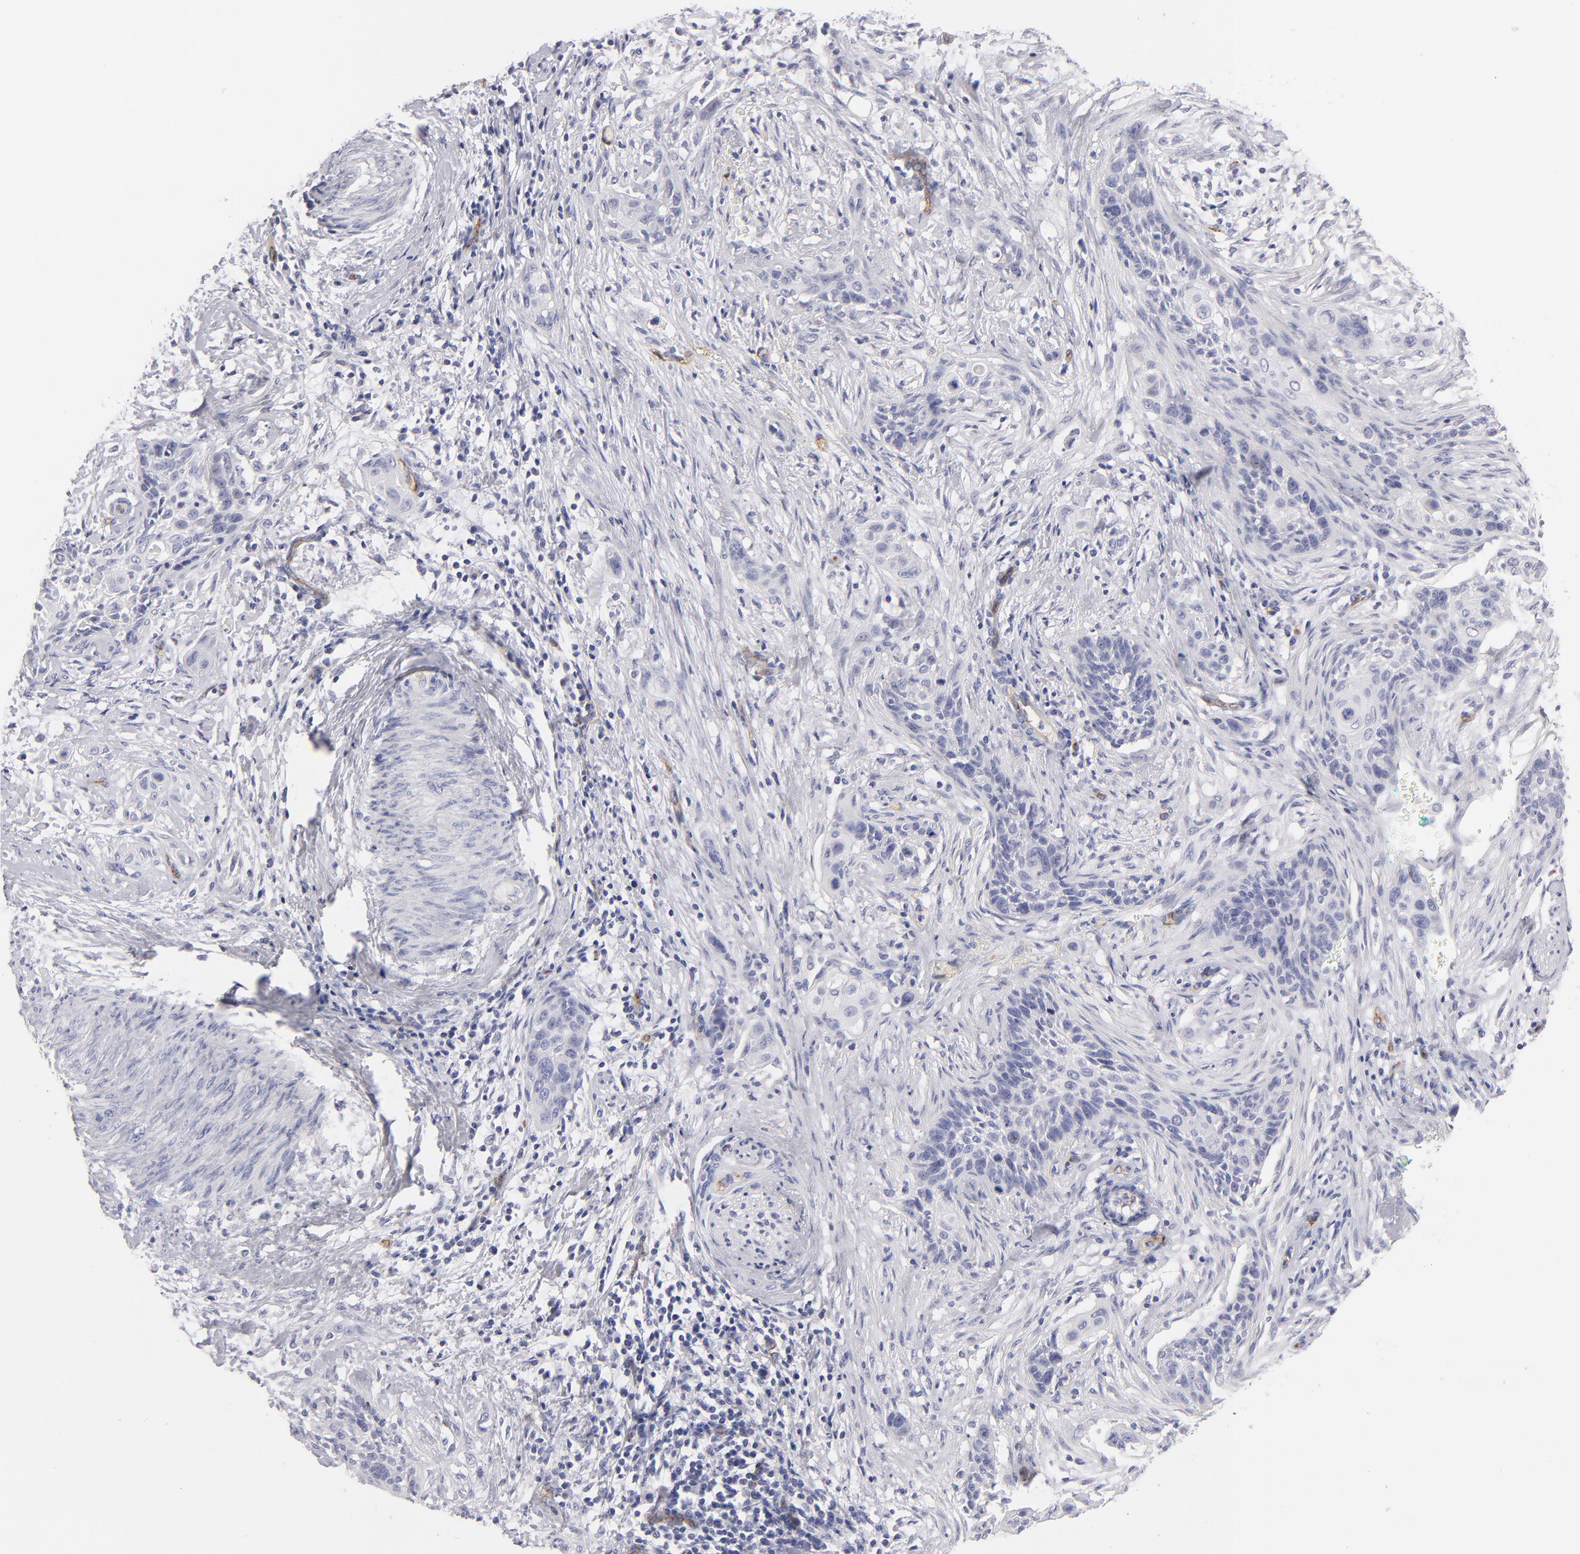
{"staining": {"intensity": "negative", "quantity": "none", "location": "none"}, "tissue": "cervical cancer", "cell_type": "Tumor cells", "image_type": "cancer", "snomed": [{"axis": "morphology", "description": "Squamous cell carcinoma, NOS"}, {"axis": "topography", "description": "Cervix"}], "caption": "High magnification brightfield microscopy of cervical cancer (squamous cell carcinoma) stained with DAB (brown) and counterstained with hematoxylin (blue): tumor cells show no significant expression. The staining was performed using DAB to visualize the protein expression in brown, while the nuclei were stained in blue with hematoxylin (Magnification: 20x).", "gene": "PLVAP", "patient": {"sex": "female", "age": 33}}